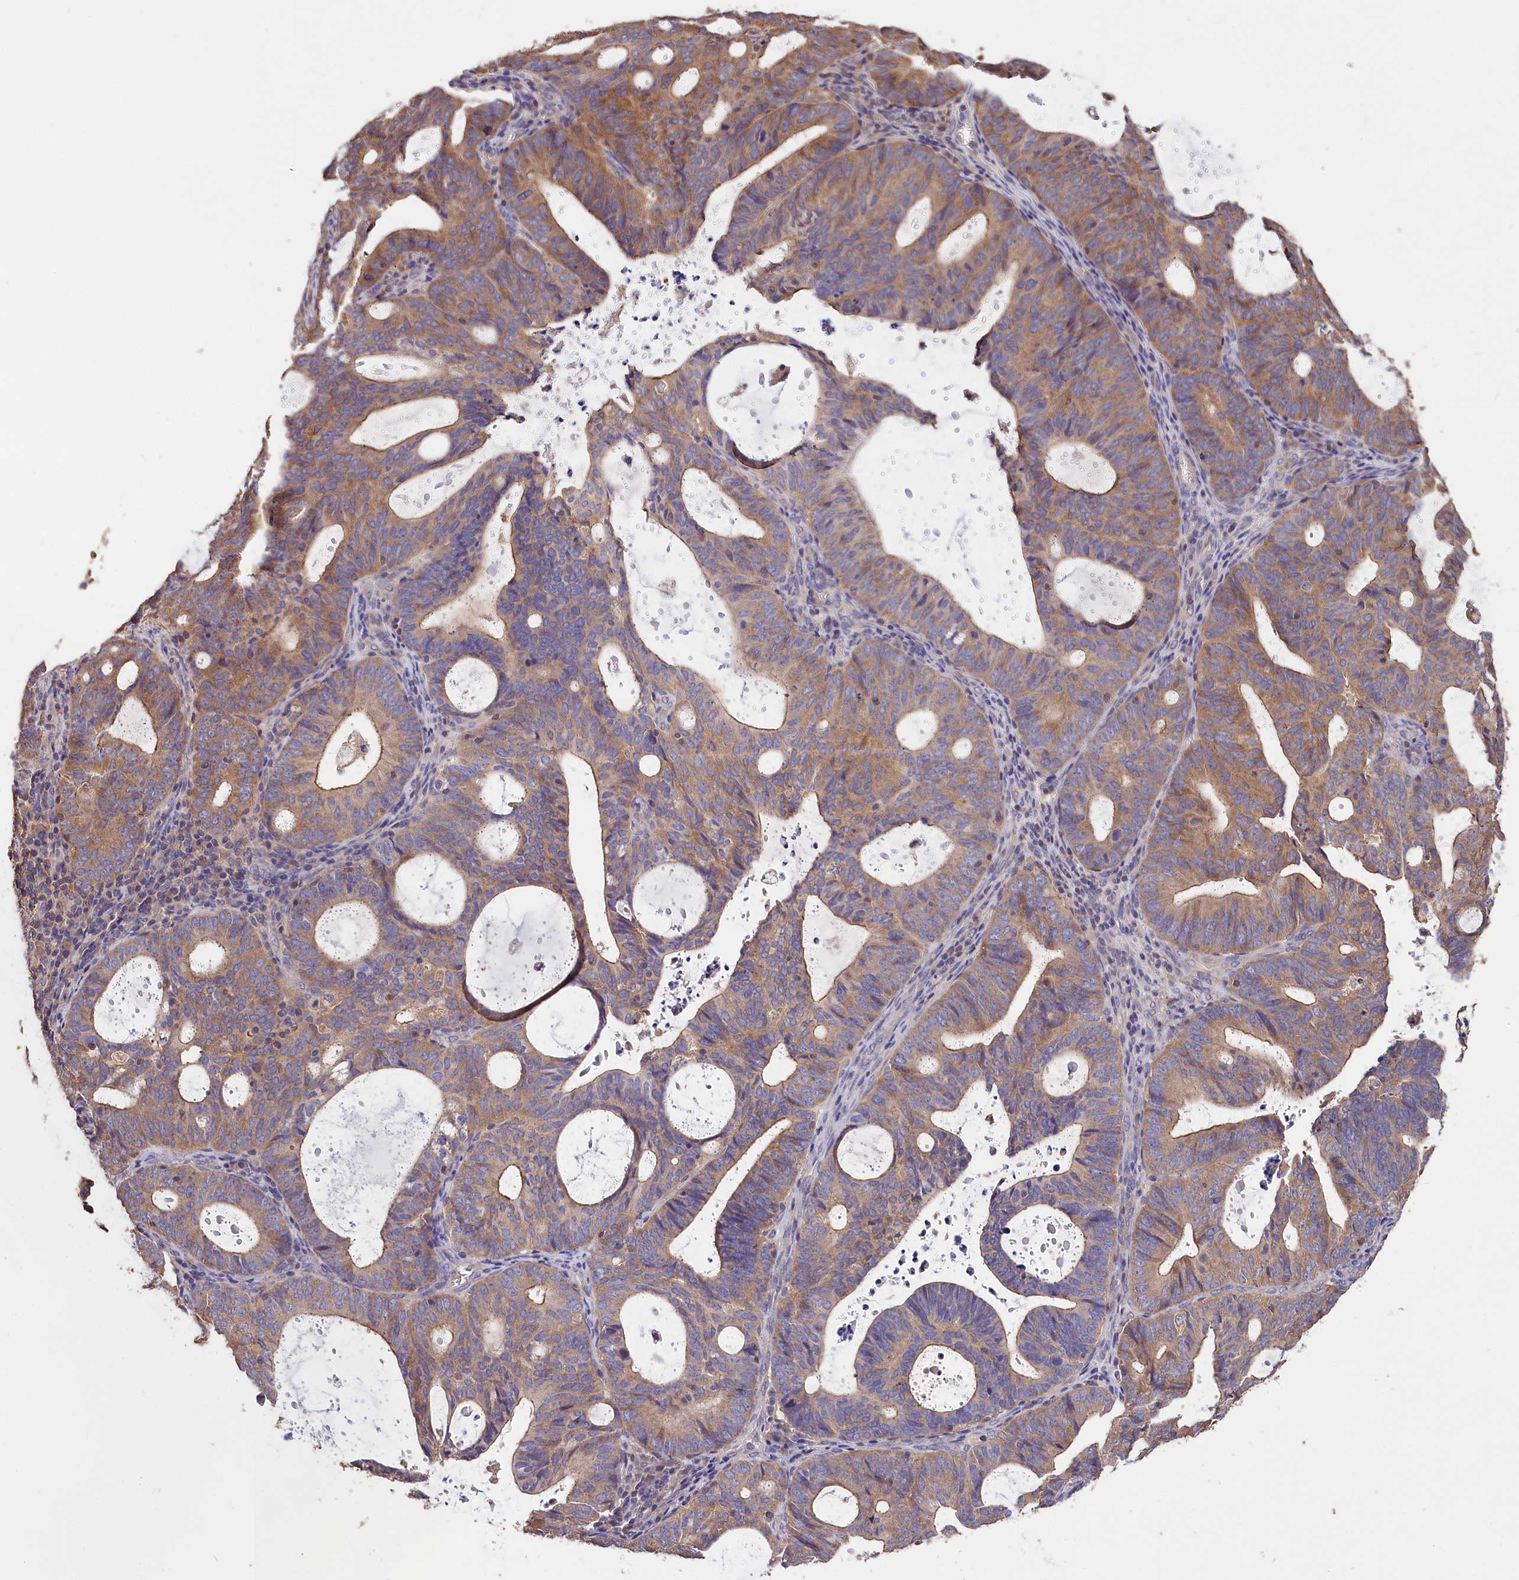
{"staining": {"intensity": "moderate", "quantity": ">75%", "location": "cytoplasmic/membranous"}, "tissue": "endometrial cancer", "cell_type": "Tumor cells", "image_type": "cancer", "snomed": [{"axis": "morphology", "description": "Adenocarcinoma, NOS"}, {"axis": "topography", "description": "Uterus"}], "caption": "Immunohistochemical staining of human endometrial adenocarcinoma reveals medium levels of moderate cytoplasmic/membranous protein positivity in about >75% of tumor cells. The staining was performed using DAB to visualize the protein expression in brown, while the nuclei were stained in blue with hematoxylin (Magnification: 20x).", "gene": "OAS3", "patient": {"sex": "female", "age": 83}}